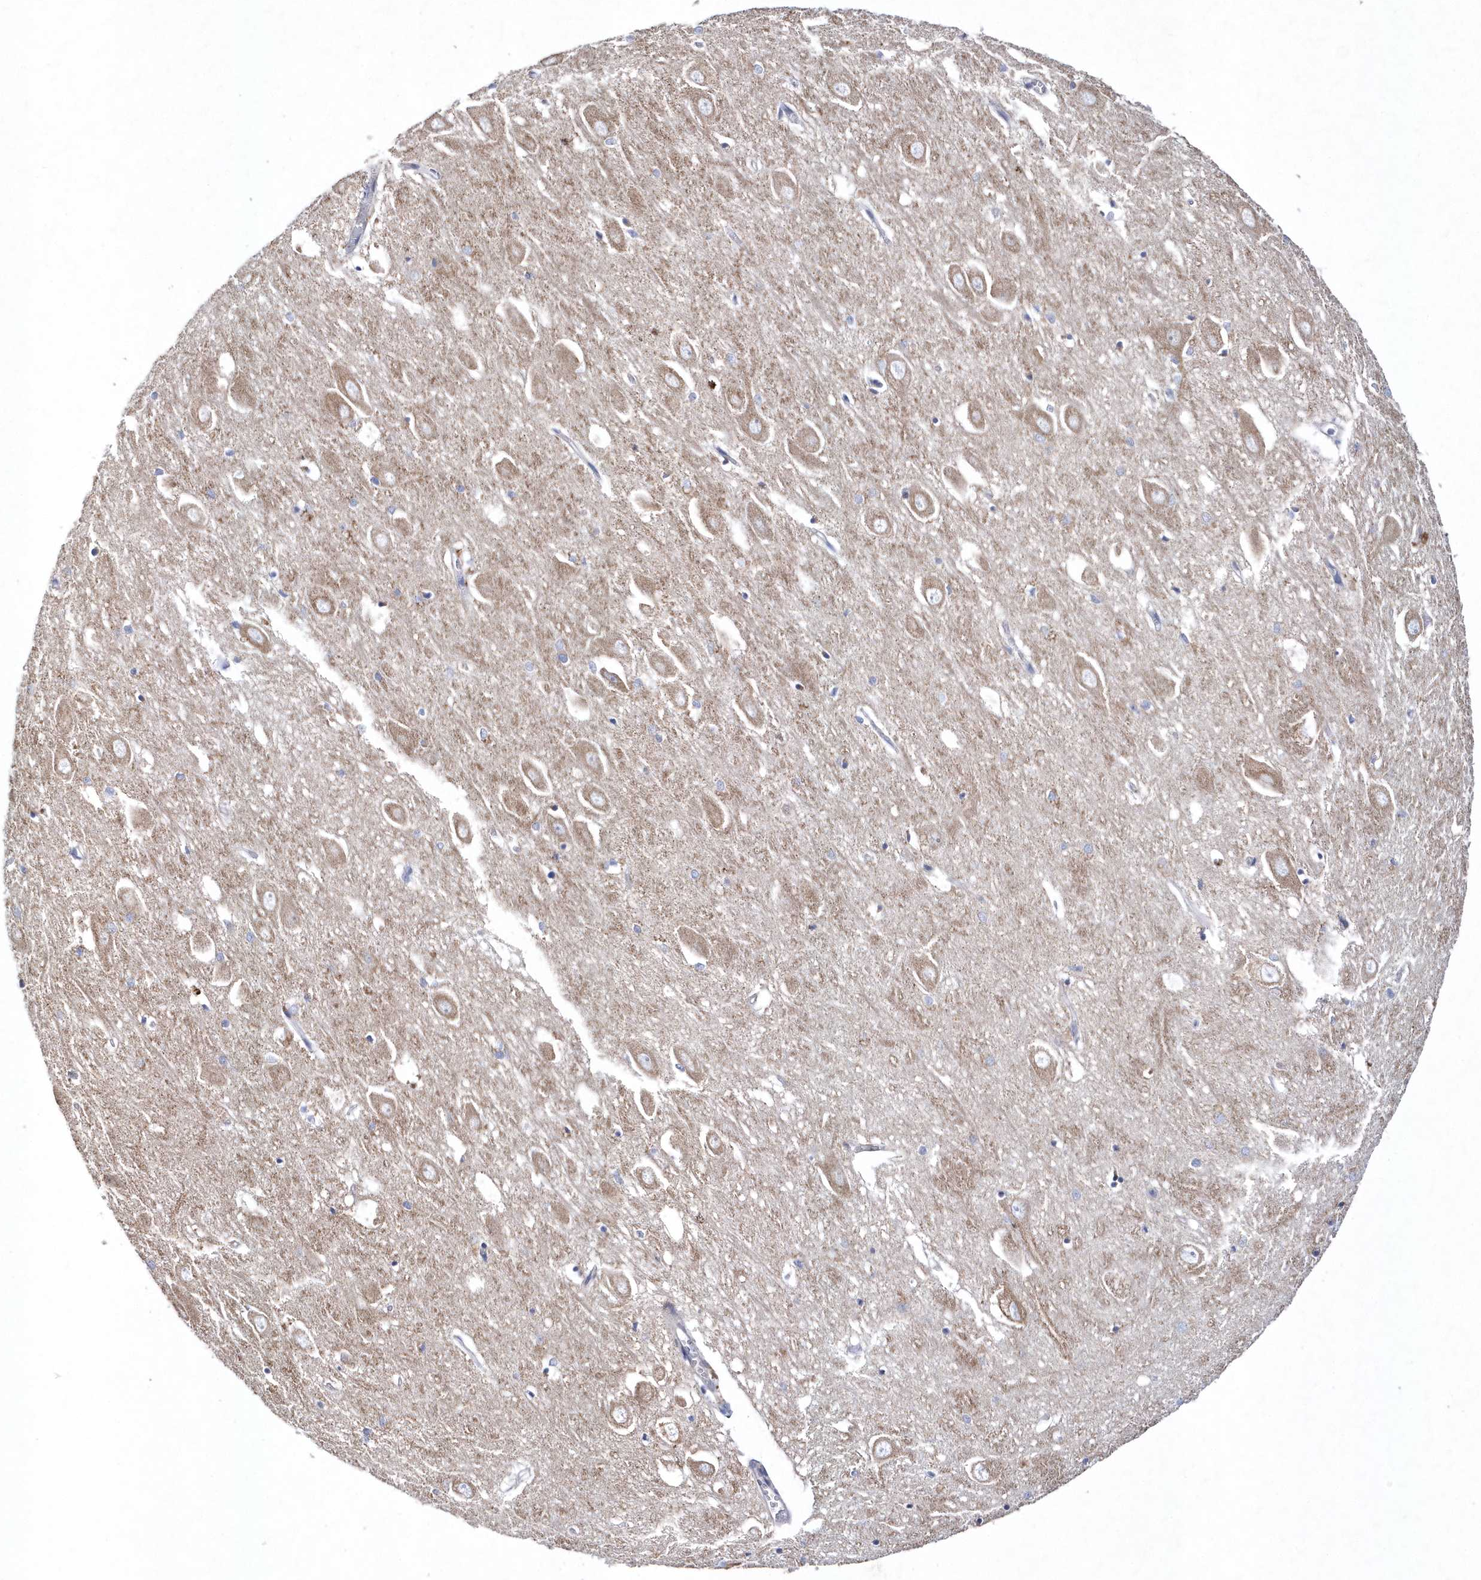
{"staining": {"intensity": "negative", "quantity": "none", "location": "none"}, "tissue": "hippocampus", "cell_type": "Glial cells", "image_type": "normal", "snomed": [{"axis": "morphology", "description": "Normal tissue, NOS"}, {"axis": "topography", "description": "Hippocampus"}], "caption": "Immunohistochemistry (IHC) of unremarkable human hippocampus displays no positivity in glial cells.", "gene": "JKAMP", "patient": {"sex": "female", "age": 64}}